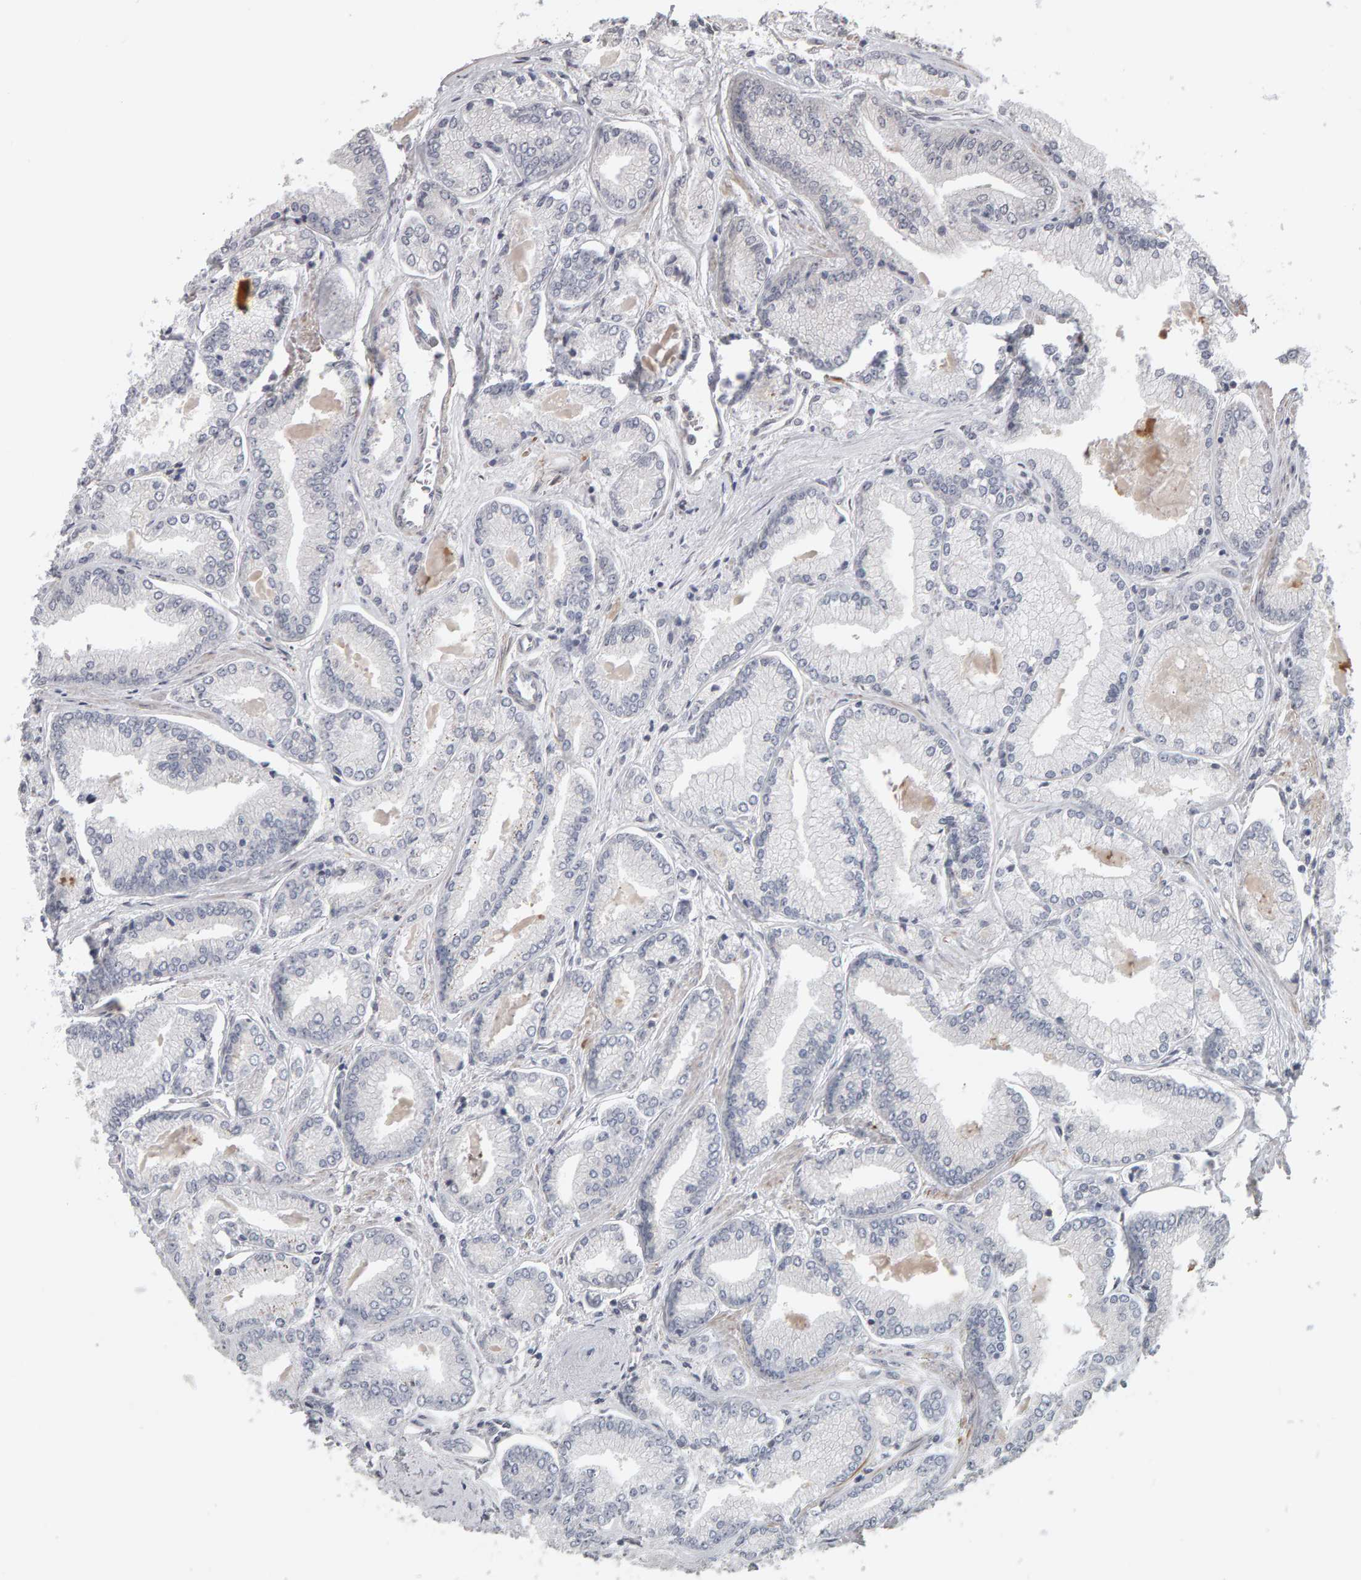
{"staining": {"intensity": "negative", "quantity": "none", "location": "none"}, "tissue": "prostate cancer", "cell_type": "Tumor cells", "image_type": "cancer", "snomed": [{"axis": "morphology", "description": "Adenocarcinoma, Low grade"}, {"axis": "topography", "description": "Prostate"}], "caption": "A micrograph of low-grade adenocarcinoma (prostate) stained for a protein reveals no brown staining in tumor cells. (Immunohistochemistry (ihc), brightfield microscopy, high magnification).", "gene": "TEFM", "patient": {"sex": "male", "age": 52}}